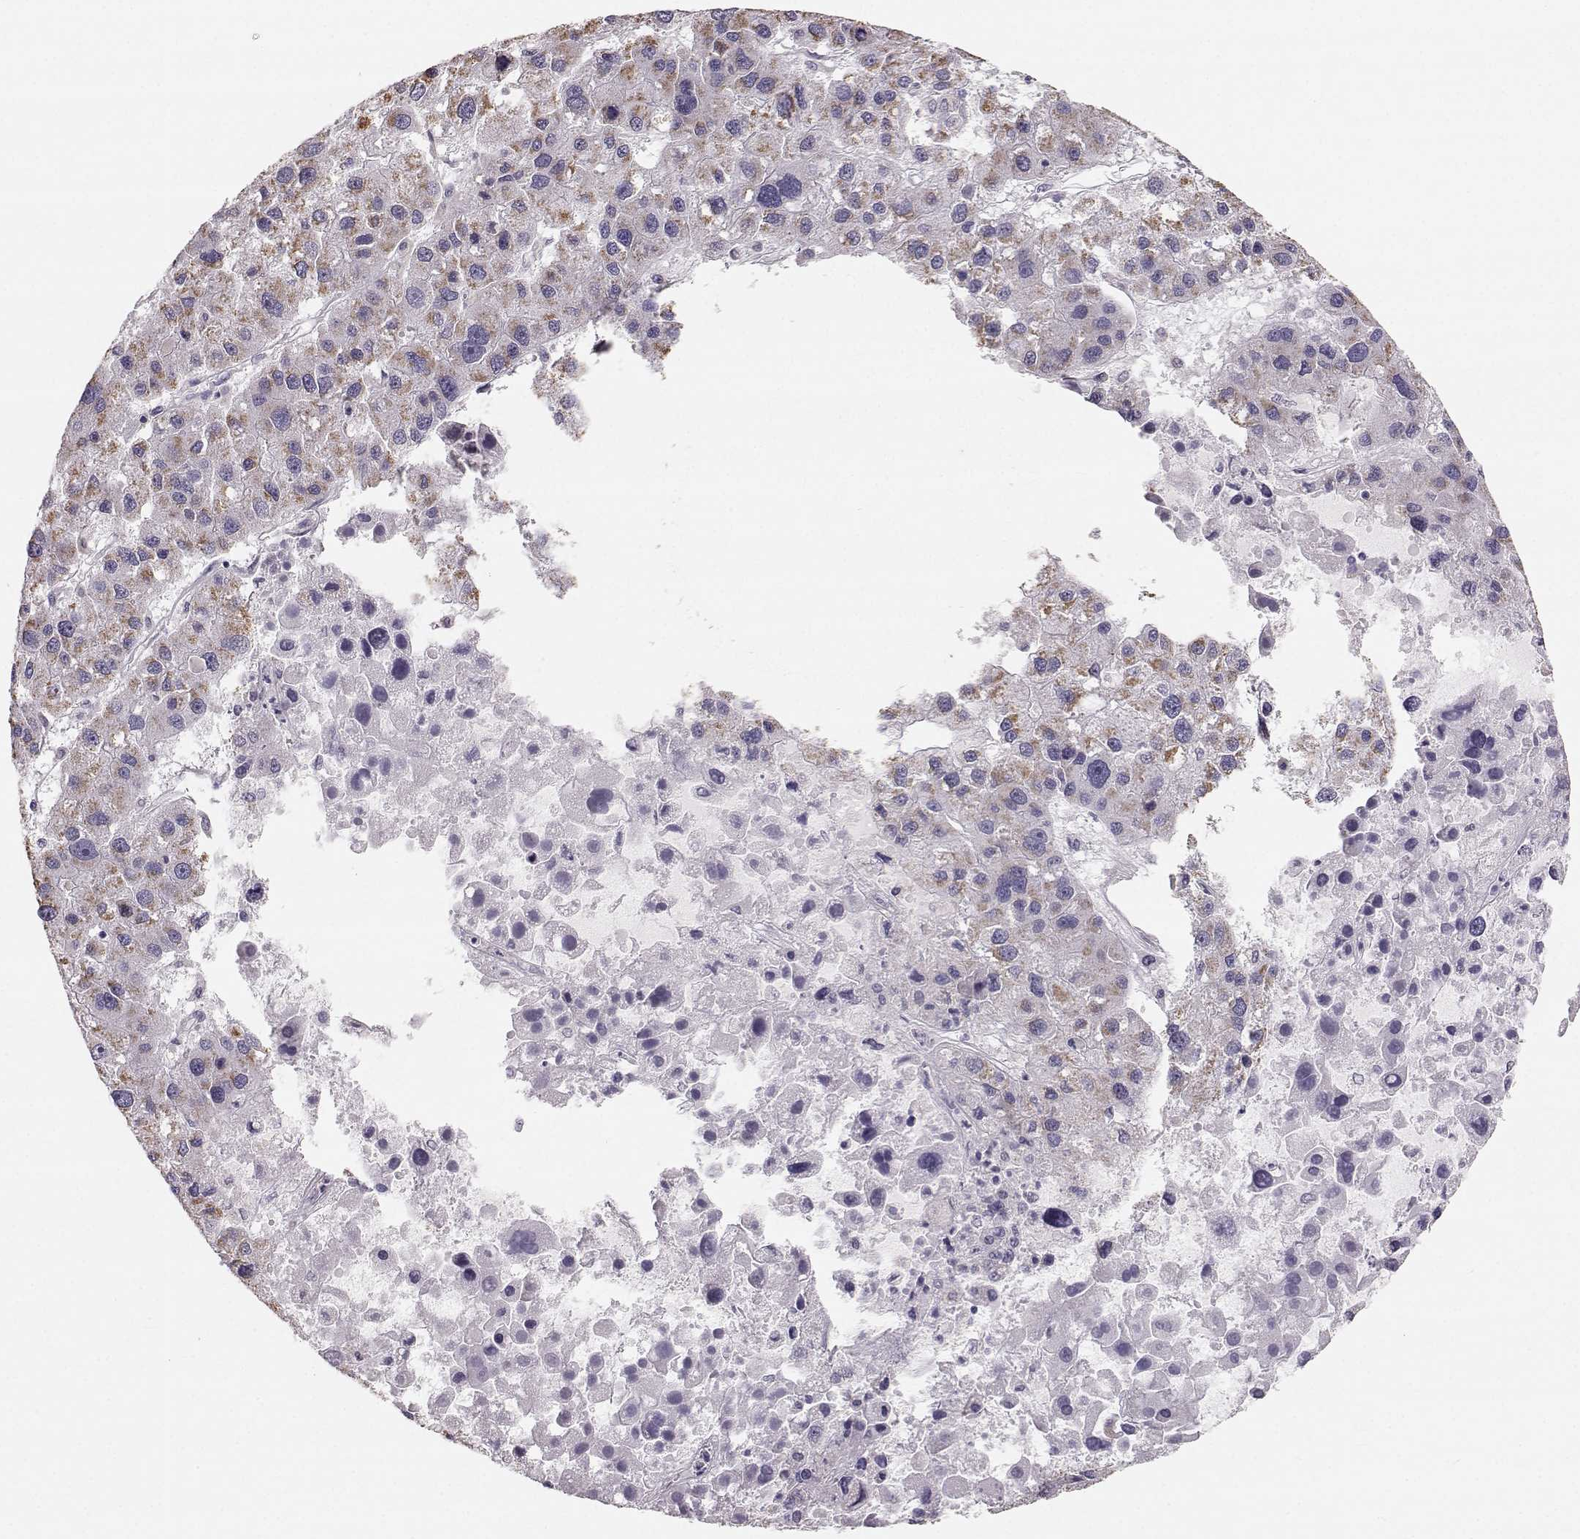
{"staining": {"intensity": "moderate", "quantity": "<25%", "location": "cytoplasmic/membranous"}, "tissue": "liver cancer", "cell_type": "Tumor cells", "image_type": "cancer", "snomed": [{"axis": "morphology", "description": "Carcinoma, Hepatocellular, NOS"}, {"axis": "topography", "description": "Liver"}], "caption": "Tumor cells display low levels of moderate cytoplasmic/membranous expression in about <25% of cells in liver cancer (hepatocellular carcinoma).", "gene": "RUNDC3A", "patient": {"sex": "male", "age": 73}}